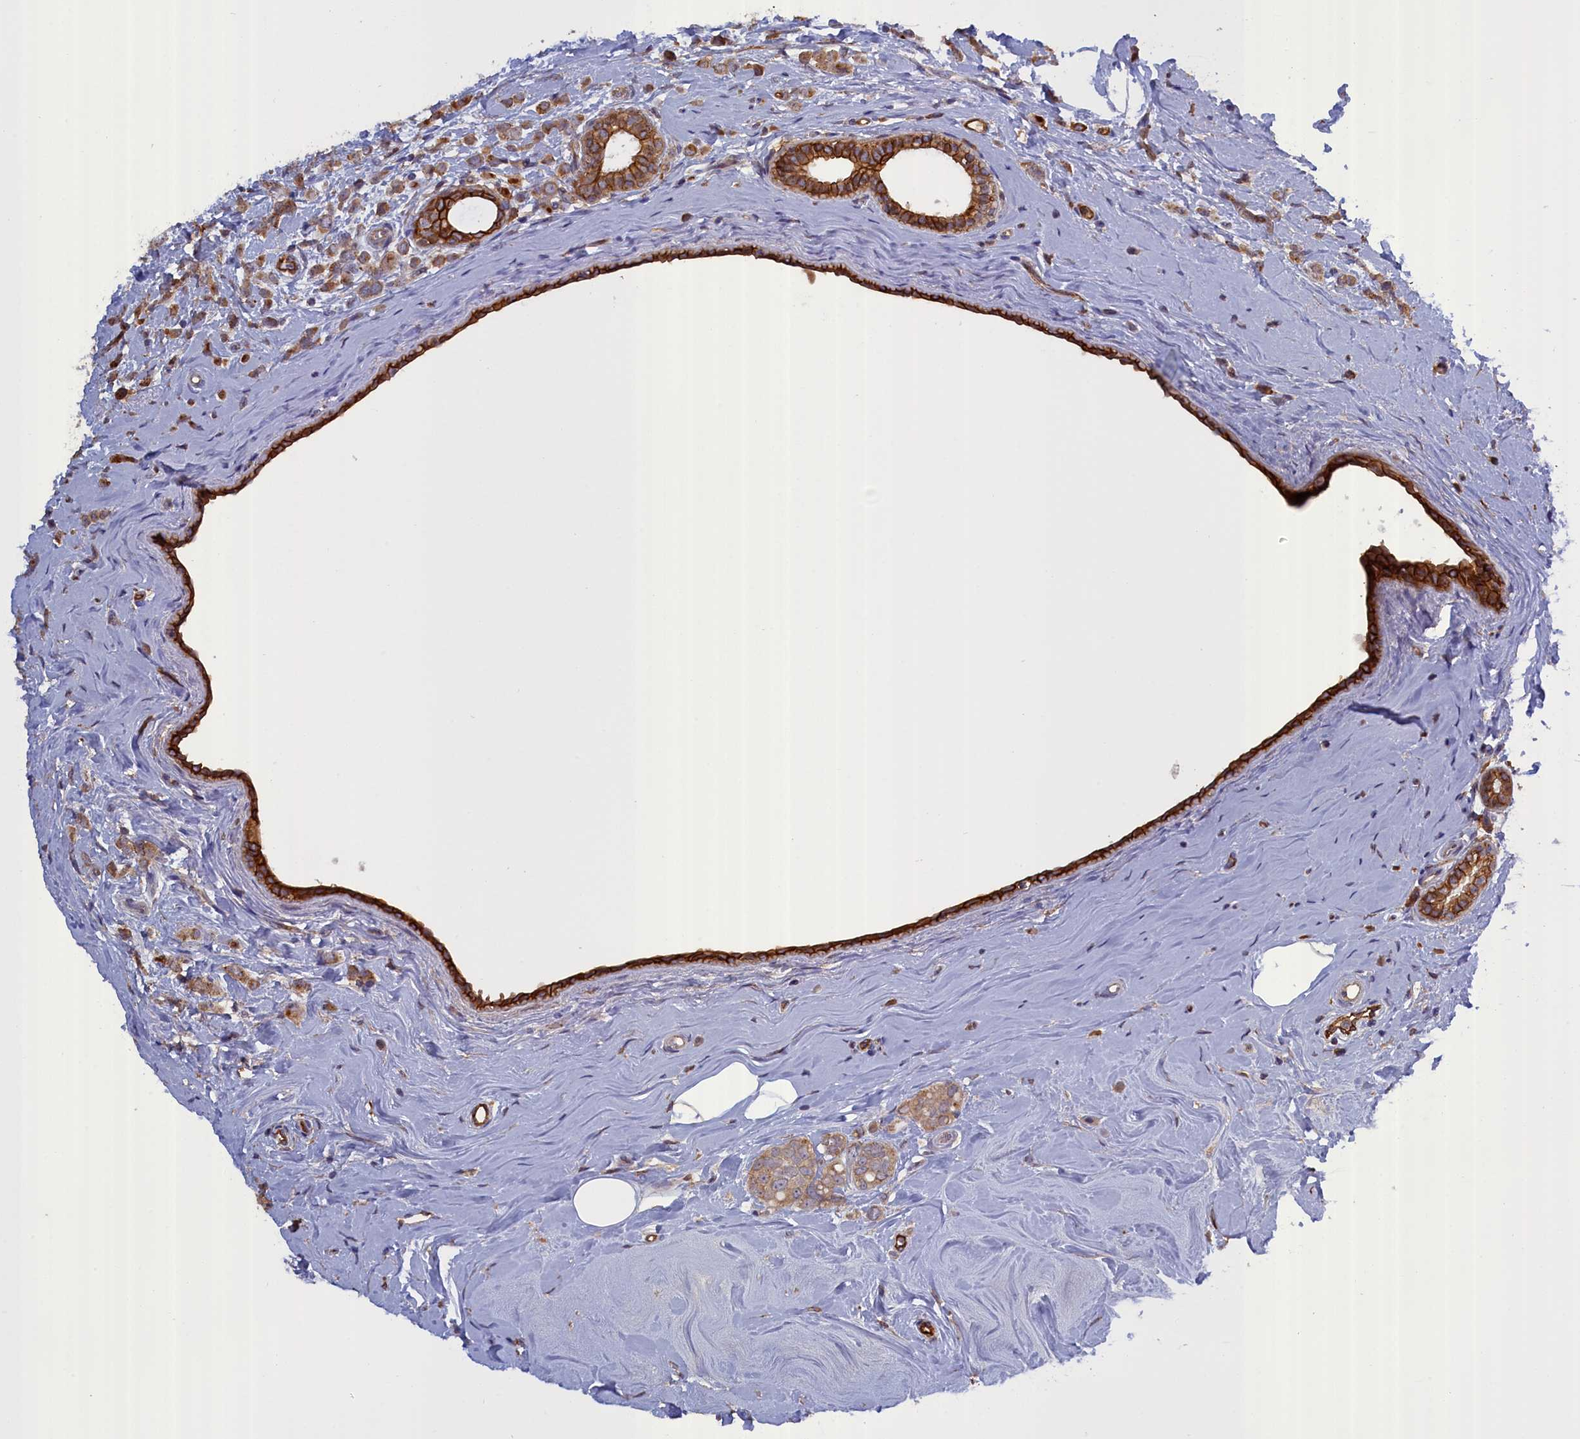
{"staining": {"intensity": "moderate", "quantity": ">75%", "location": "cytoplasmic/membranous"}, "tissue": "breast cancer", "cell_type": "Tumor cells", "image_type": "cancer", "snomed": [{"axis": "morphology", "description": "Lobular carcinoma"}, {"axis": "topography", "description": "Breast"}], "caption": "There is medium levels of moderate cytoplasmic/membranous expression in tumor cells of breast cancer (lobular carcinoma), as demonstrated by immunohistochemical staining (brown color).", "gene": "COL19A1", "patient": {"sex": "female", "age": 47}}